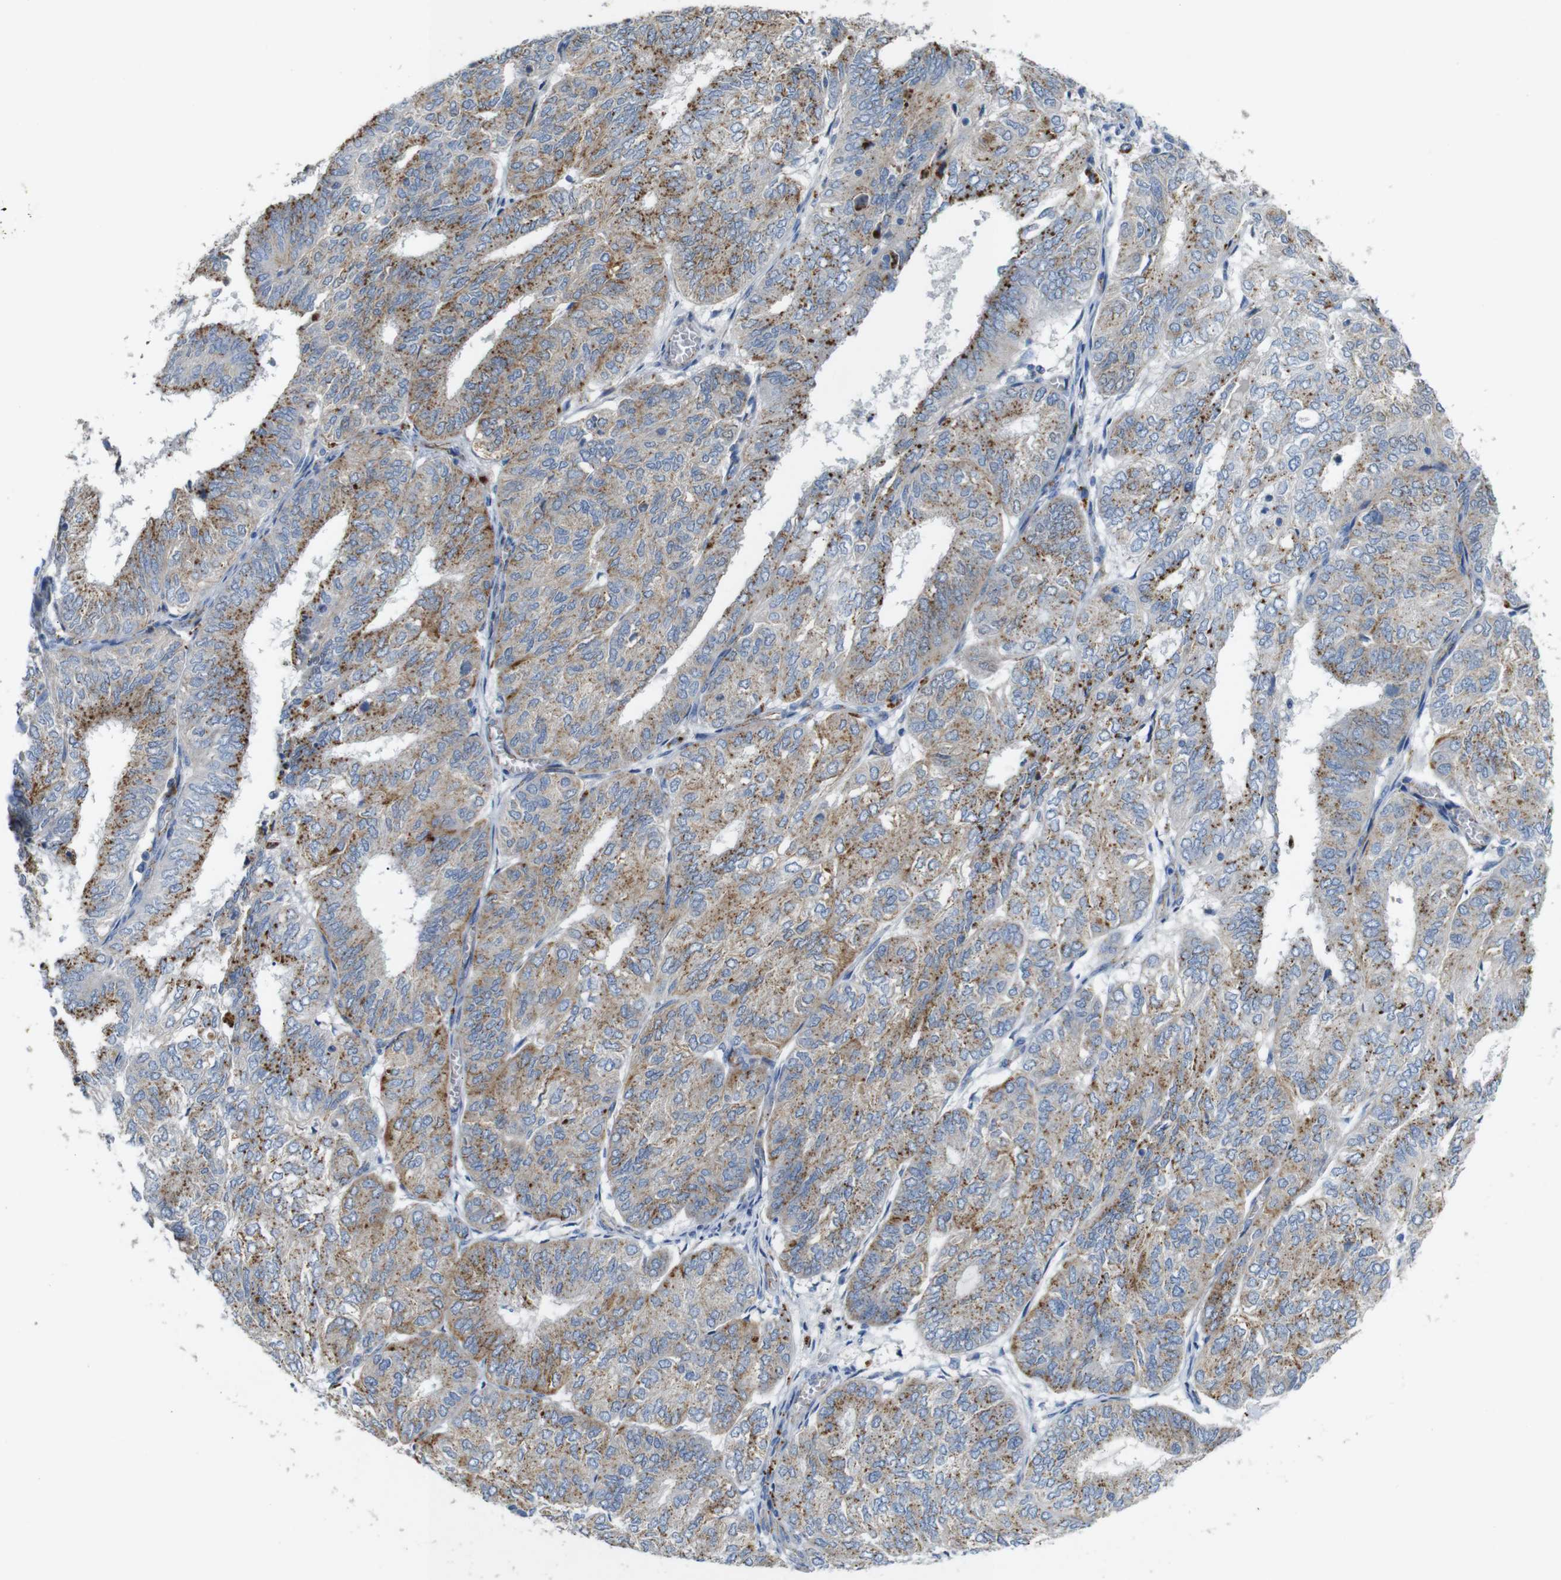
{"staining": {"intensity": "moderate", "quantity": ">75%", "location": "cytoplasmic/membranous"}, "tissue": "endometrial cancer", "cell_type": "Tumor cells", "image_type": "cancer", "snomed": [{"axis": "morphology", "description": "Adenocarcinoma, NOS"}, {"axis": "topography", "description": "Uterus"}], "caption": "Endometrial cancer stained with IHC reveals moderate cytoplasmic/membranous positivity in about >75% of tumor cells.", "gene": "NHLRC3", "patient": {"sex": "female", "age": 60}}